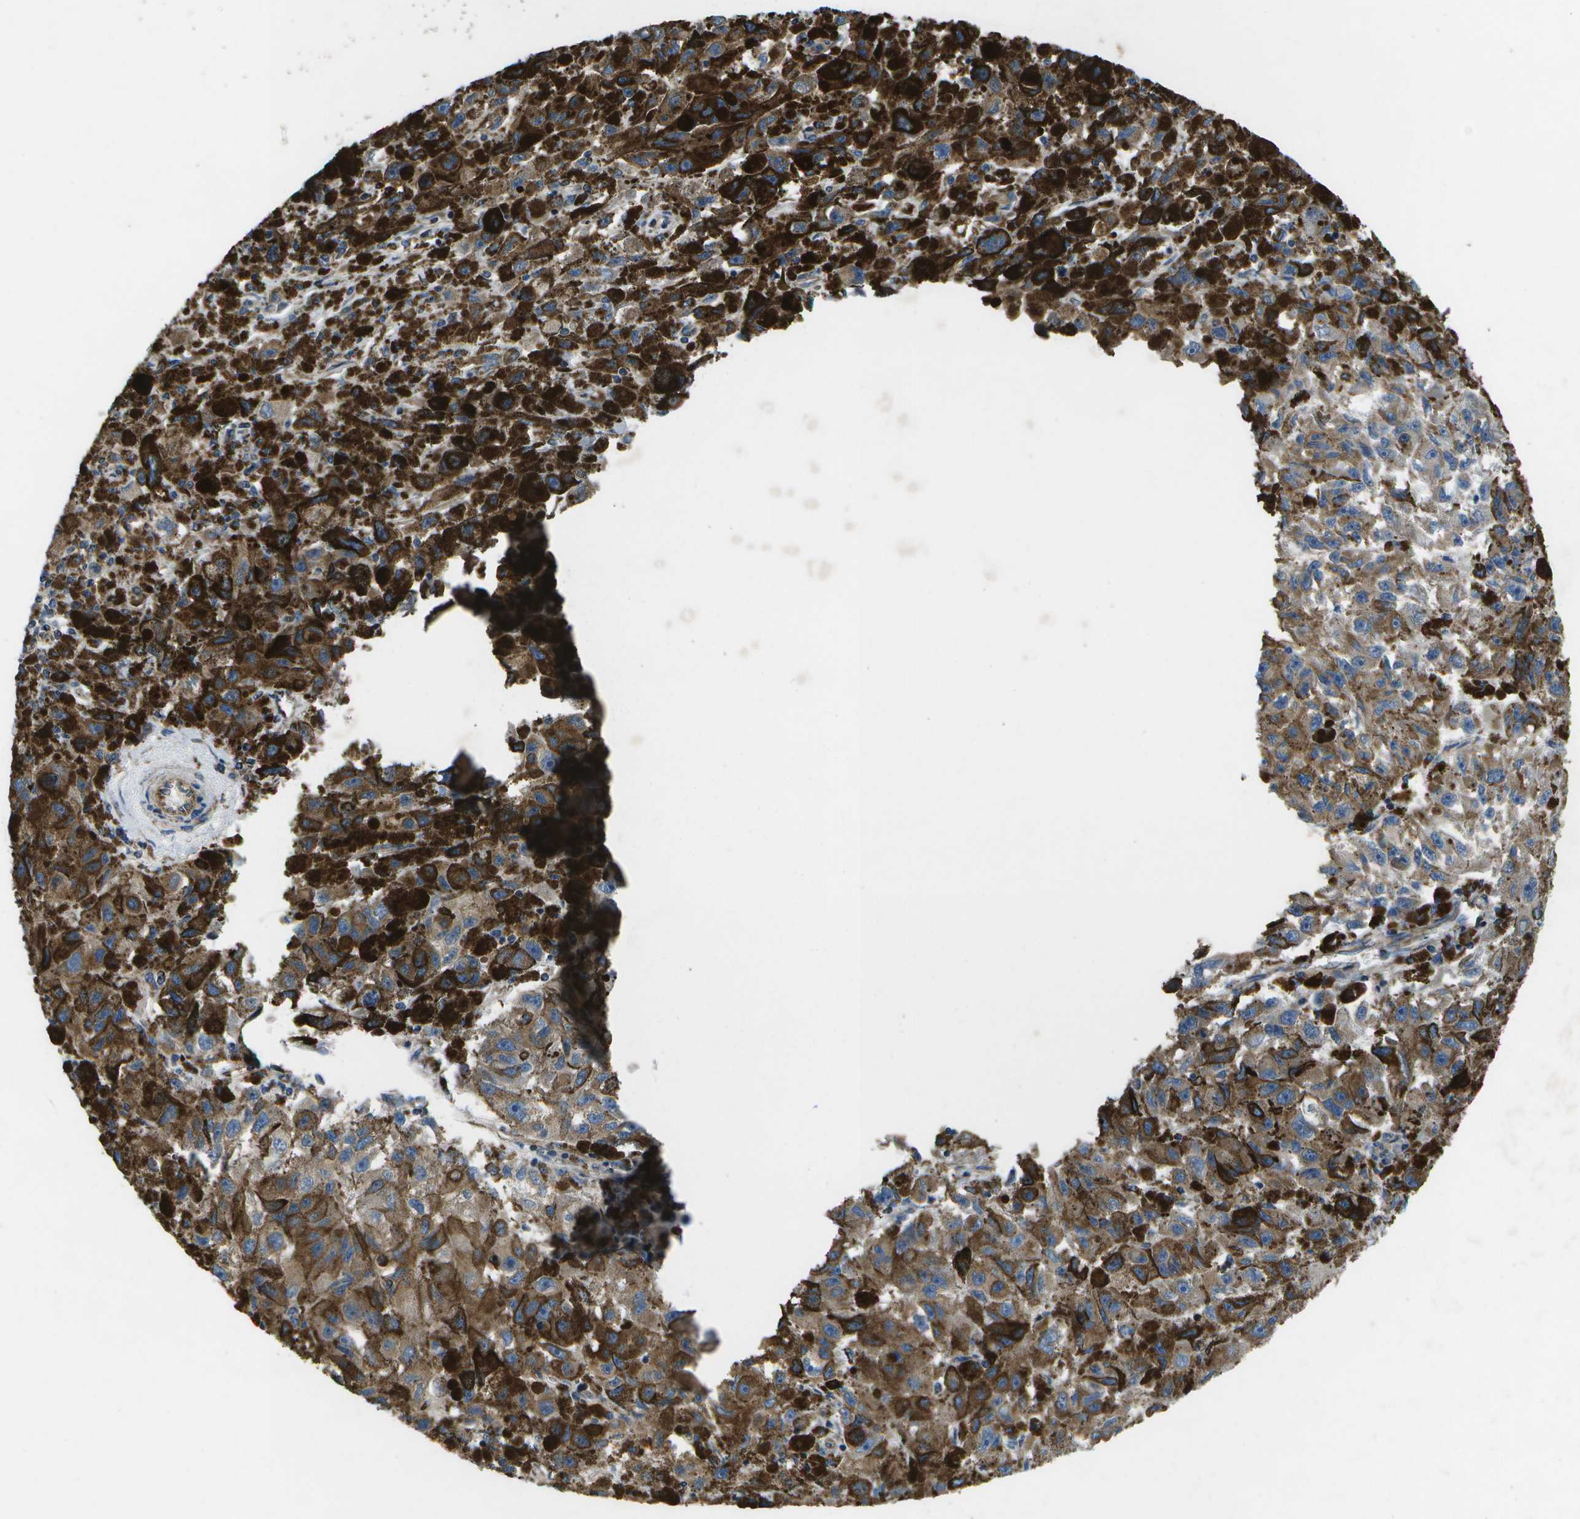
{"staining": {"intensity": "weak", "quantity": "25%-75%", "location": "cytoplasmic/membranous"}, "tissue": "melanoma", "cell_type": "Tumor cells", "image_type": "cancer", "snomed": [{"axis": "morphology", "description": "Malignant melanoma, NOS"}, {"axis": "topography", "description": "Skin"}], "caption": "Protein analysis of melanoma tissue displays weak cytoplasmic/membranous positivity in approximately 25%-75% of tumor cells.", "gene": "MVK", "patient": {"sex": "female", "age": 104}}